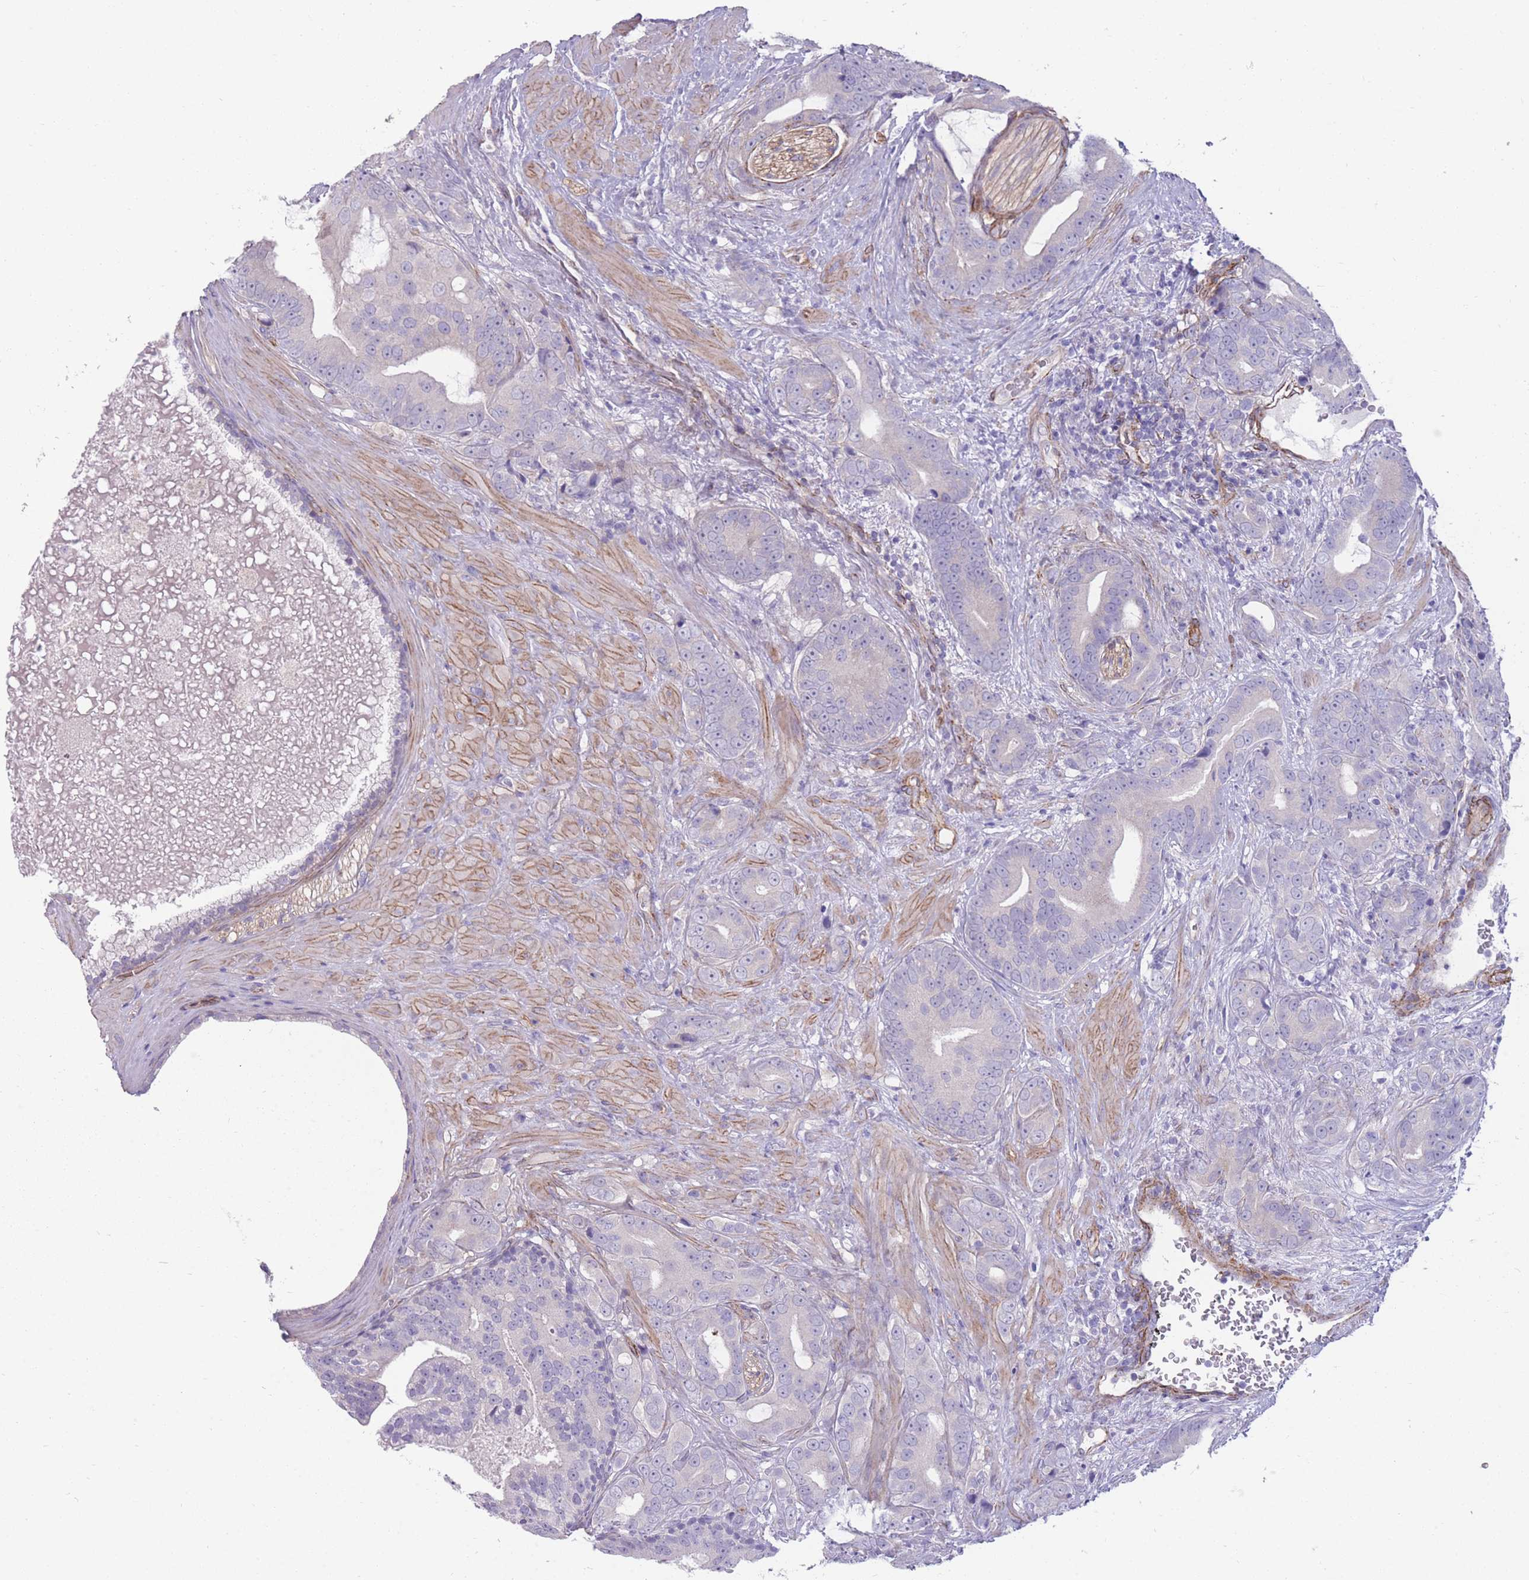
{"staining": {"intensity": "negative", "quantity": "none", "location": "none"}, "tissue": "prostate cancer", "cell_type": "Tumor cells", "image_type": "cancer", "snomed": [{"axis": "morphology", "description": "Adenocarcinoma, High grade"}, {"axis": "topography", "description": "Prostate"}], "caption": "Immunohistochemistry (IHC) micrograph of neoplastic tissue: prostate cancer stained with DAB shows no significant protein positivity in tumor cells.", "gene": "RGS11", "patient": {"sex": "male", "age": 55}}